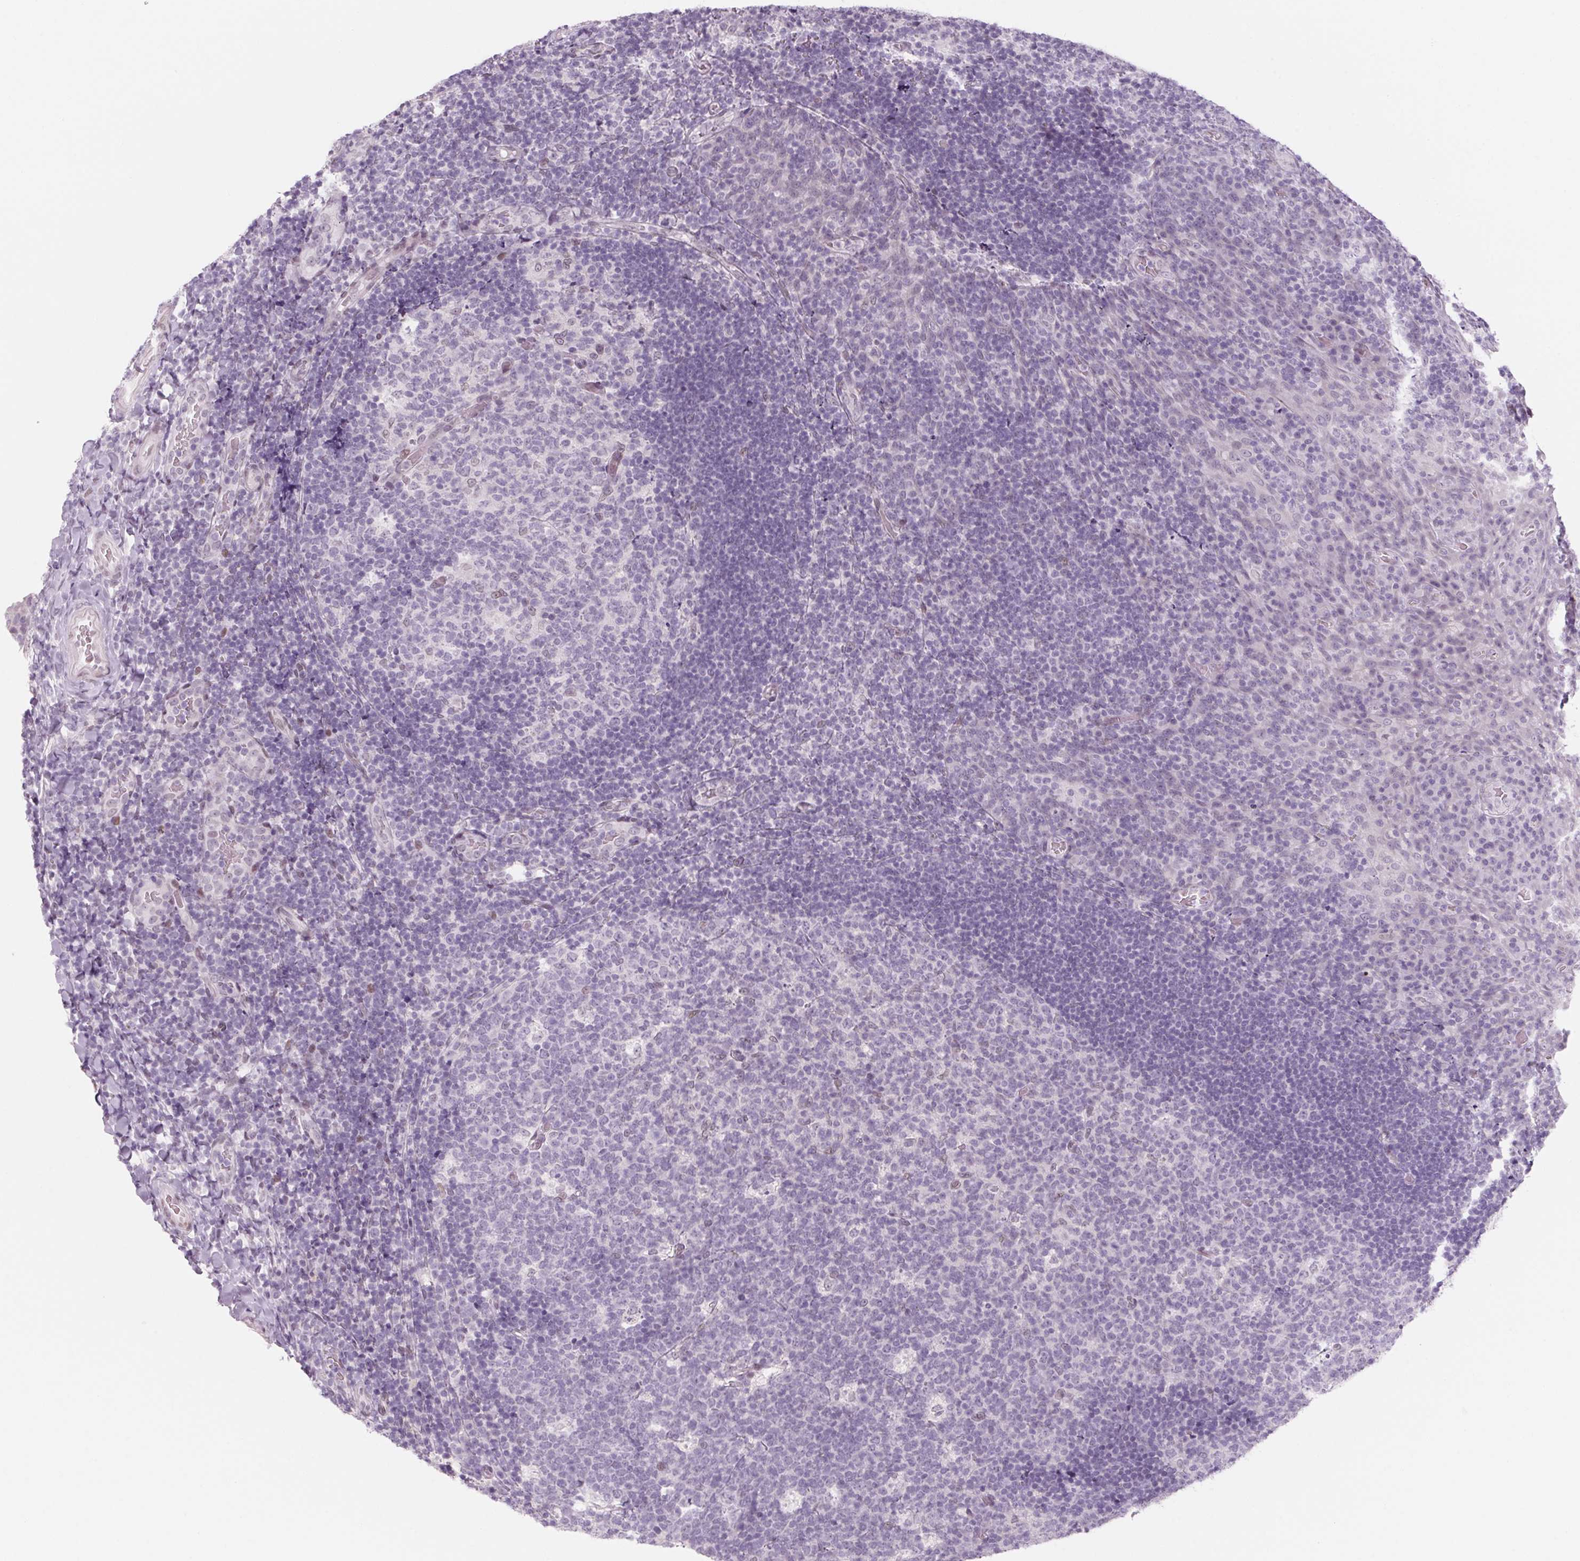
{"staining": {"intensity": "negative", "quantity": "none", "location": "none"}, "tissue": "tonsil", "cell_type": "Germinal center cells", "image_type": "normal", "snomed": [{"axis": "morphology", "description": "Normal tissue, NOS"}, {"axis": "topography", "description": "Tonsil"}], "caption": "Immunohistochemistry image of unremarkable tonsil: tonsil stained with DAB demonstrates no significant protein expression in germinal center cells.", "gene": "KCNQ2", "patient": {"sex": "male", "age": 17}}